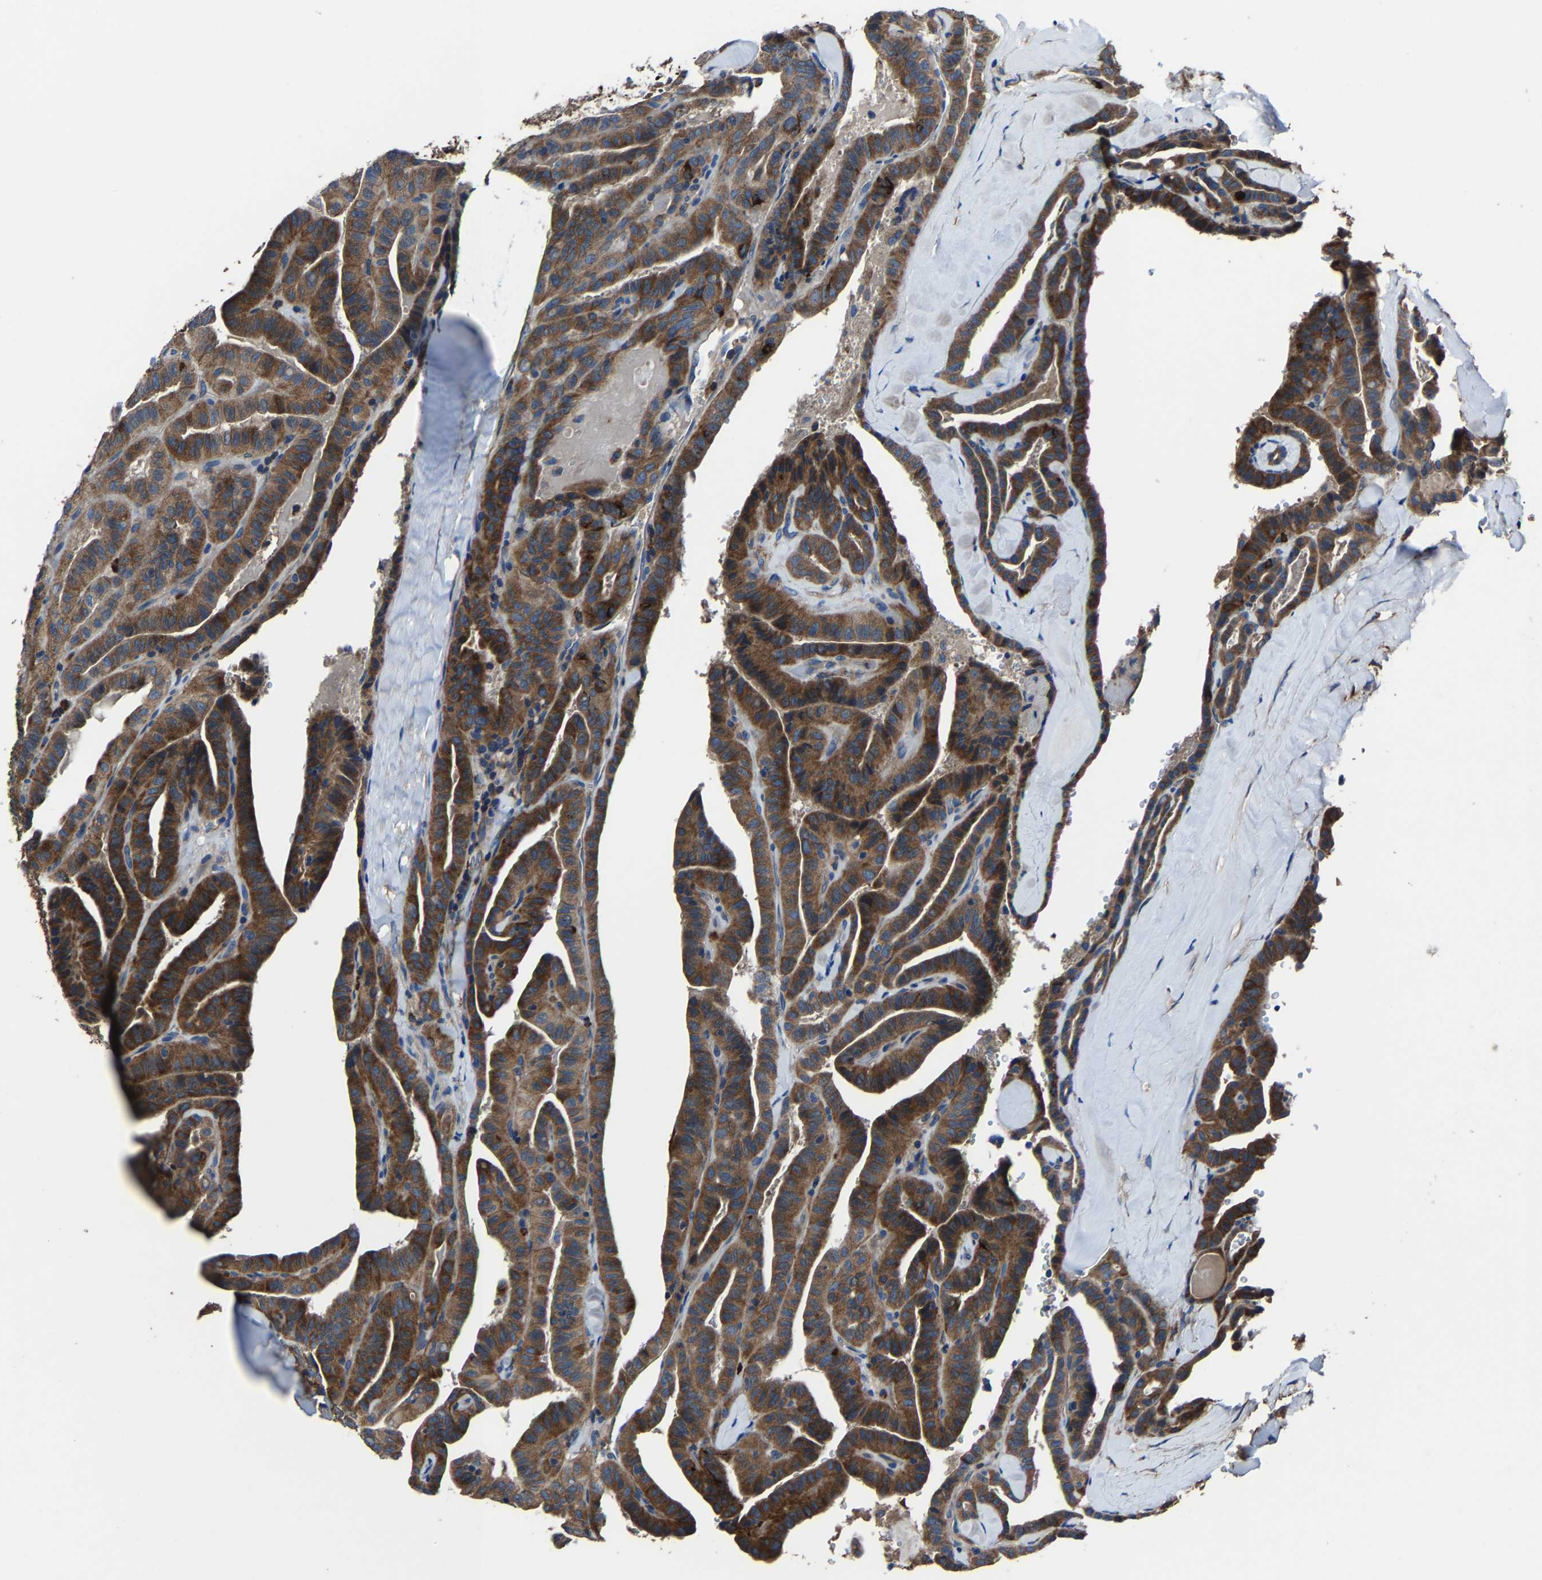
{"staining": {"intensity": "strong", "quantity": ">75%", "location": "cytoplasmic/membranous"}, "tissue": "thyroid cancer", "cell_type": "Tumor cells", "image_type": "cancer", "snomed": [{"axis": "morphology", "description": "Papillary adenocarcinoma, NOS"}, {"axis": "topography", "description": "Thyroid gland"}], "caption": "Thyroid cancer stained with a protein marker demonstrates strong staining in tumor cells.", "gene": "KIAA1958", "patient": {"sex": "male", "age": 77}}